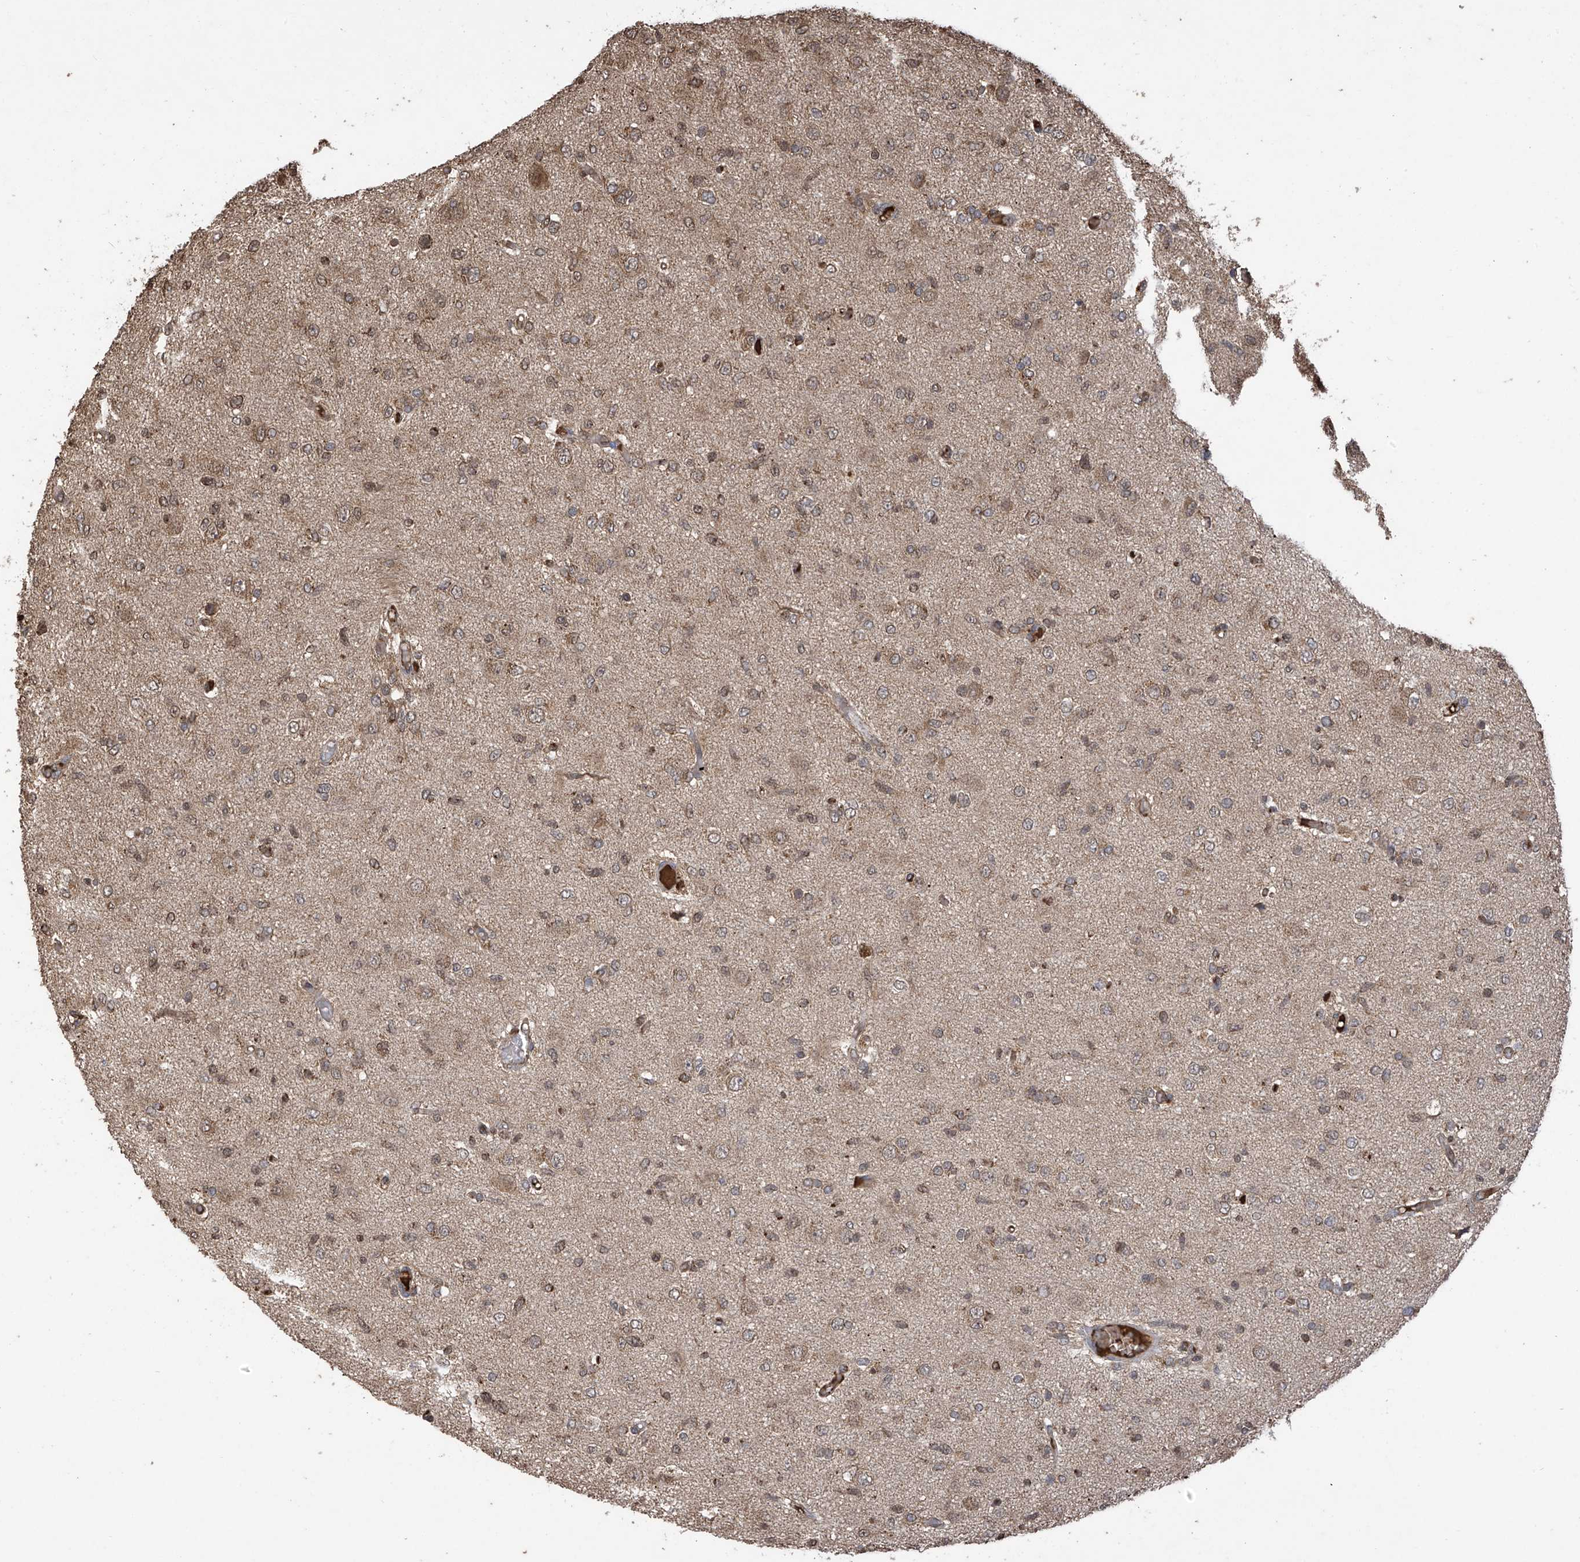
{"staining": {"intensity": "weak", "quantity": "25%-75%", "location": "cytoplasmic/membranous,nuclear"}, "tissue": "glioma", "cell_type": "Tumor cells", "image_type": "cancer", "snomed": [{"axis": "morphology", "description": "Glioma, malignant, High grade"}, {"axis": "topography", "description": "Brain"}], "caption": "DAB immunohistochemical staining of glioma demonstrates weak cytoplasmic/membranous and nuclear protein expression in about 25%-75% of tumor cells.", "gene": "PNPT1", "patient": {"sex": "female", "age": 59}}